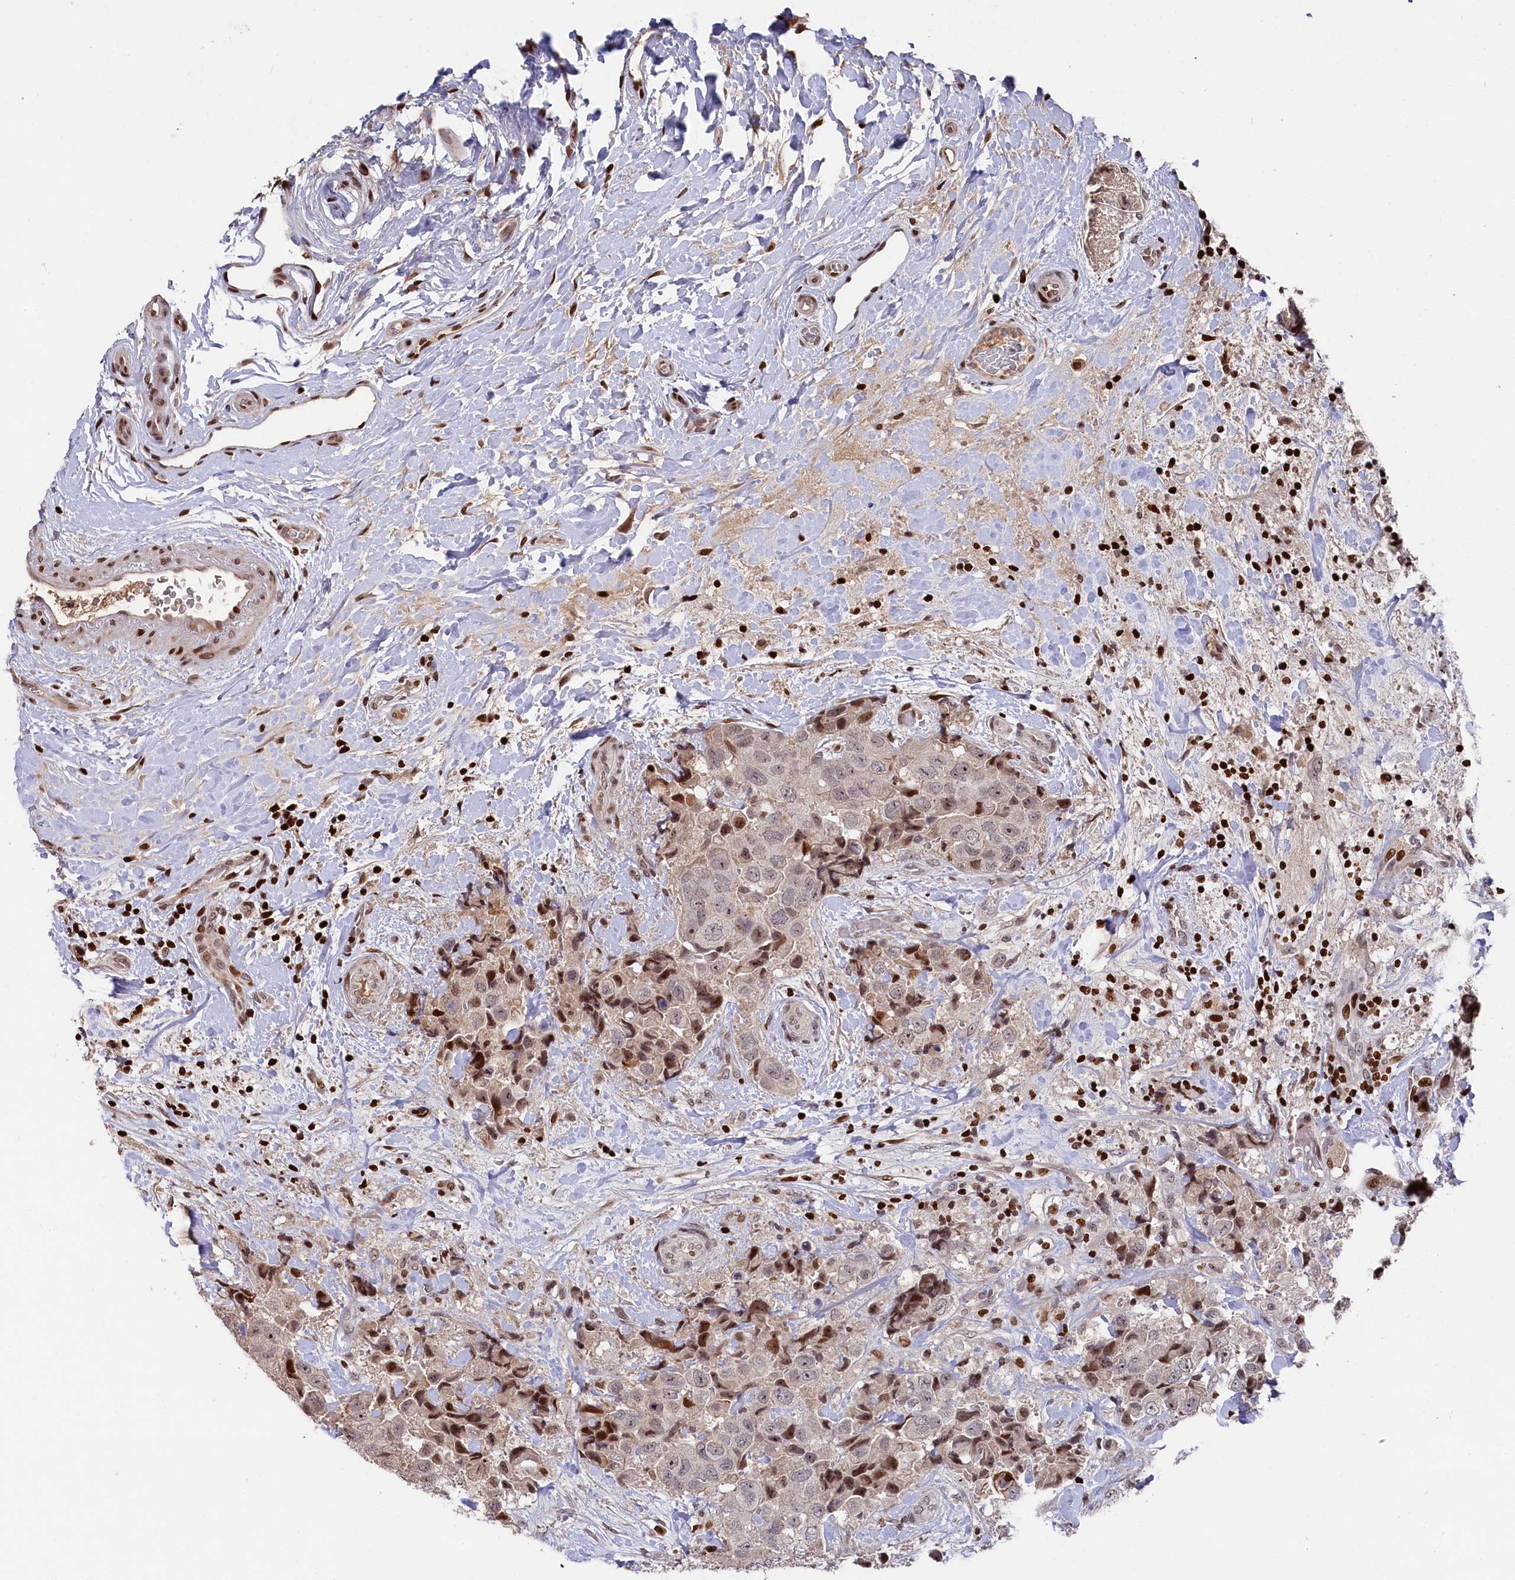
{"staining": {"intensity": "moderate", "quantity": "<25%", "location": "nuclear"}, "tissue": "breast cancer", "cell_type": "Tumor cells", "image_type": "cancer", "snomed": [{"axis": "morphology", "description": "Duct carcinoma"}, {"axis": "topography", "description": "Breast"}], "caption": "Immunohistochemical staining of human breast cancer shows moderate nuclear protein staining in about <25% of tumor cells. (Brightfield microscopy of DAB IHC at high magnification).", "gene": "MCF2L2", "patient": {"sex": "female", "age": 62}}